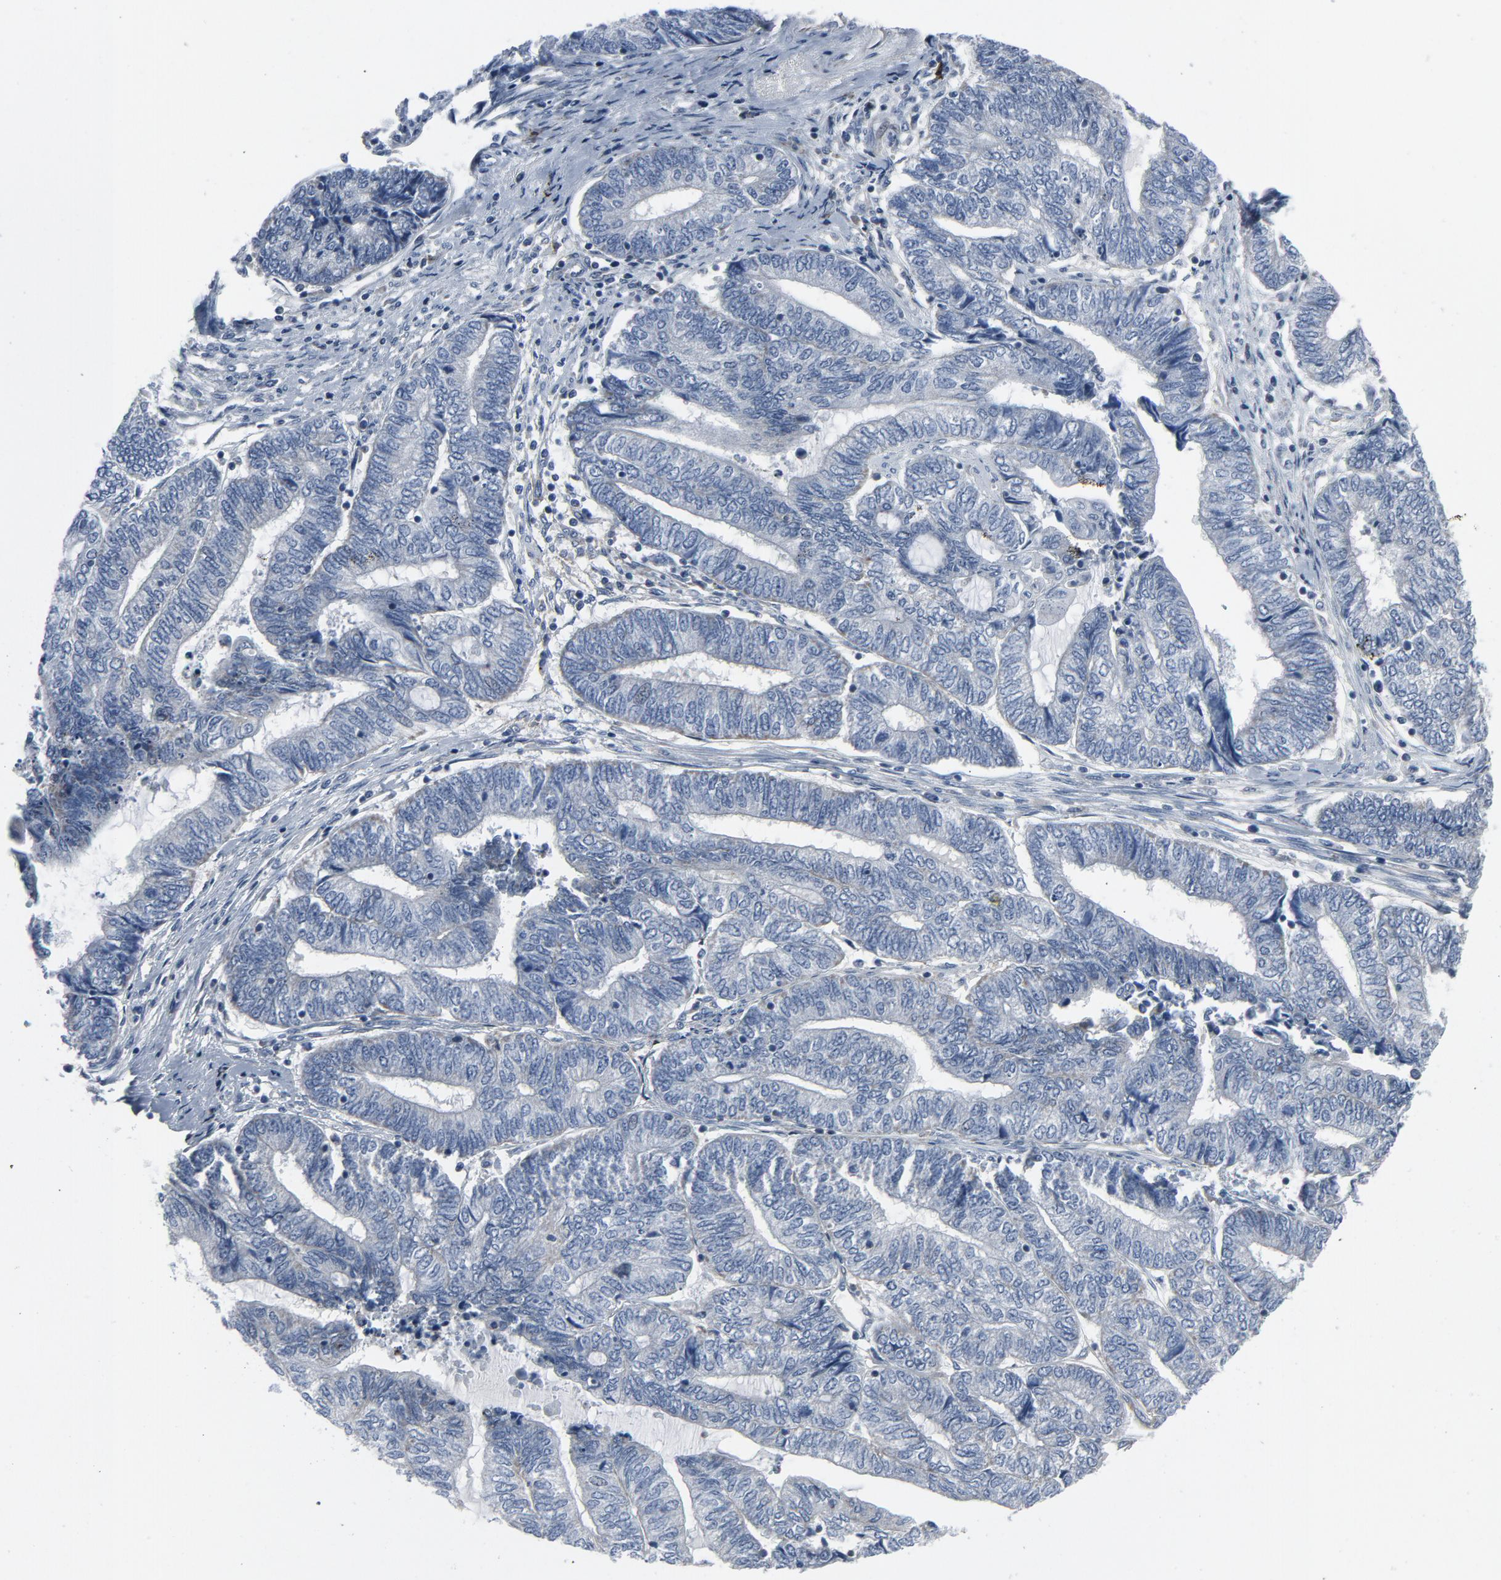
{"staining": {"intensity": "negative", "quantity": "none", "location": "none"}, "tissue": "endometrial cancer", "cell_type": "Tumor cells", "image_type": "cancer", "snomed": [{"axis": "morphology", "description": "Adenocarcinoma, NOS"}, {"axis": "topography", "description": "Uterus"}, {"axis": "topography", "description": "Endometrium"}], "caption": "Immunohistochemical staining of endometrial cancer exhibits no significant expression in tumor cells.", "gene": "GPX2", "patient": {"sex": "female", "age": 70}}